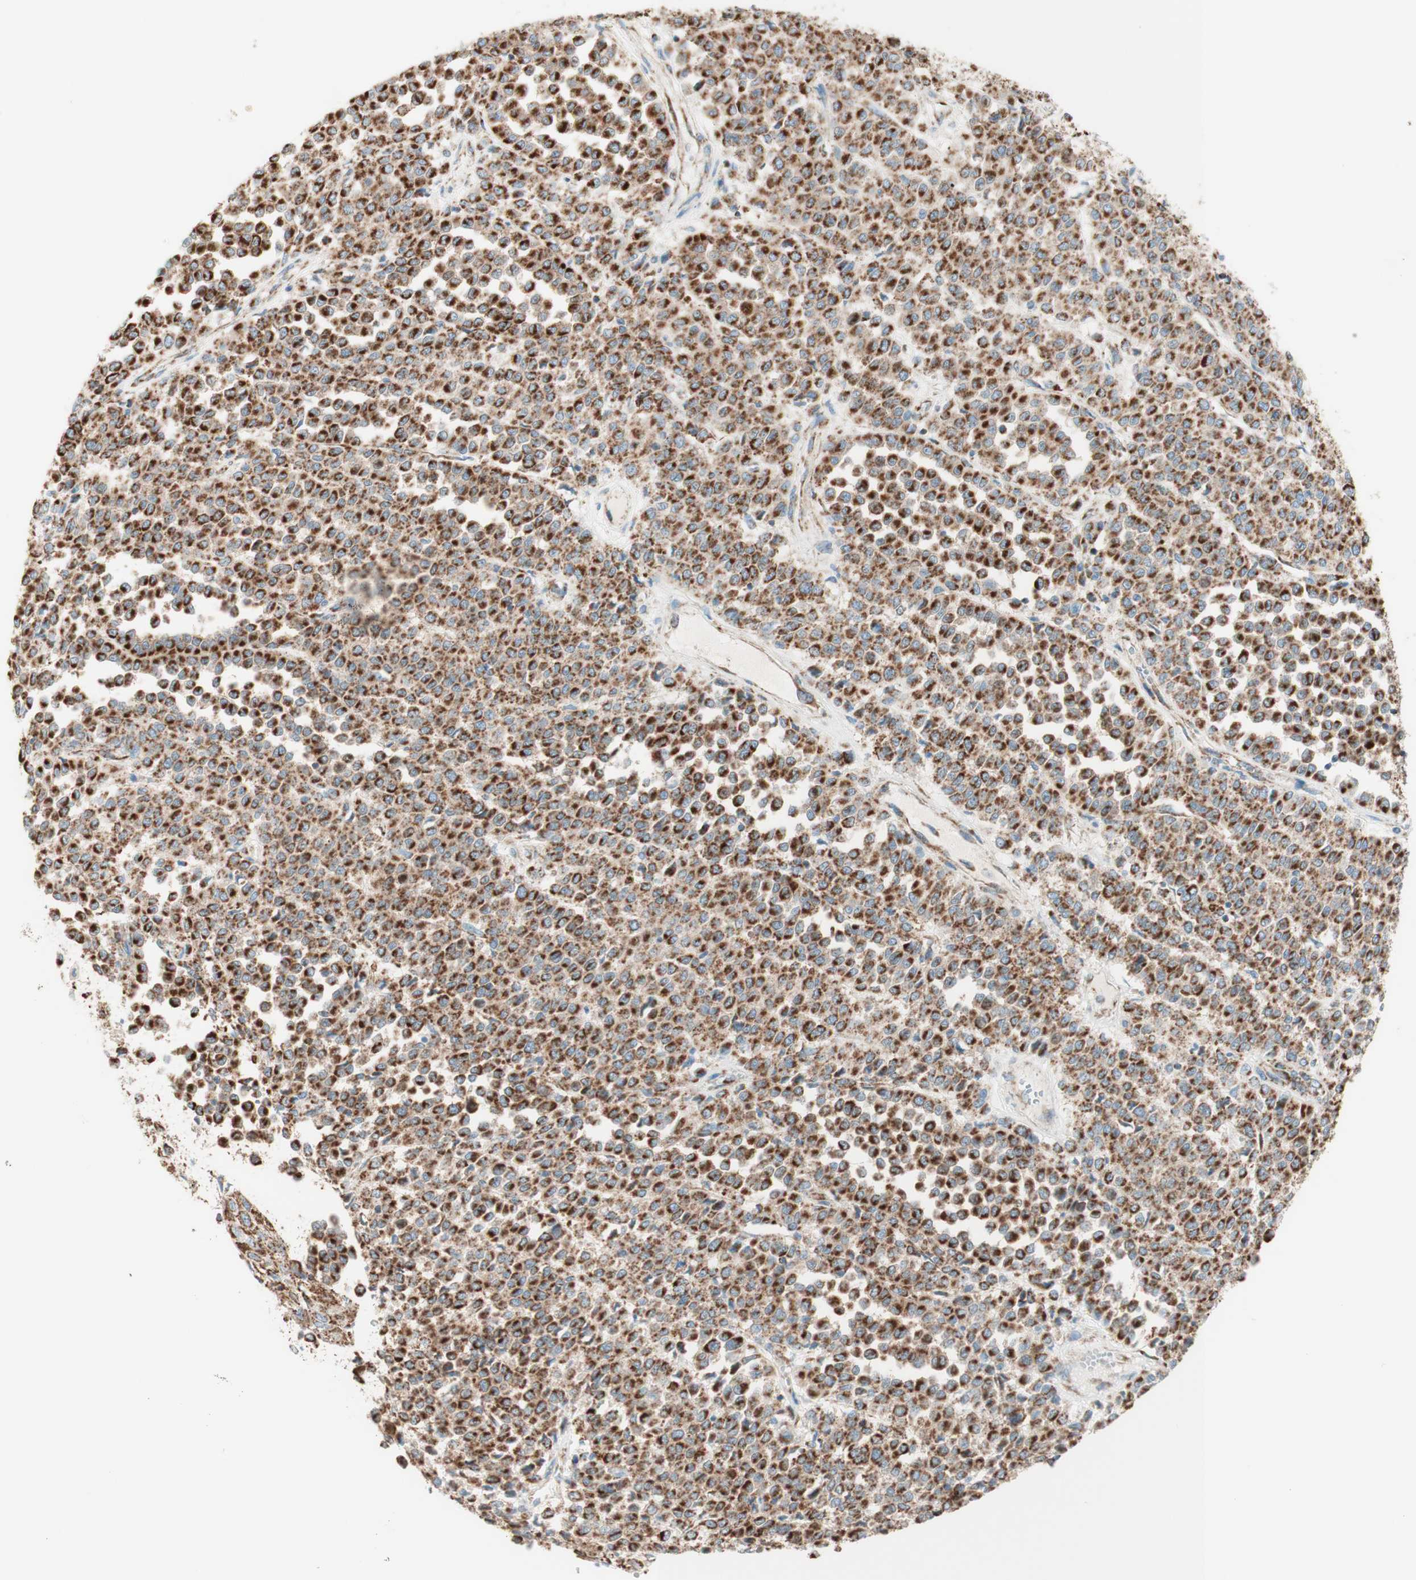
{"staining": {"intensity": "strong", "quantity": ">75%", "location": "cytoplasmic/membranous"}, "tissue": "melanoma", "cell_type": "Tumor cells", "image_type": "cancer", "snomed": [{"axis": "morphology", "description": "Malignant melanoma, Metastatic site"}, {"axis": "topography", "description": "Pancreas"}], "caption": "Immunohistochemical staining of melanoma reveals high levels of strong cytoplasmic/membranous positivity in about >75% of tumor cells. (DAB (3,3'-diaminobenzidine) IHC with brightfield microscopy, high magnification).", "gene": "TOMM20", "patient": {"sex": "female", "age": 30}}